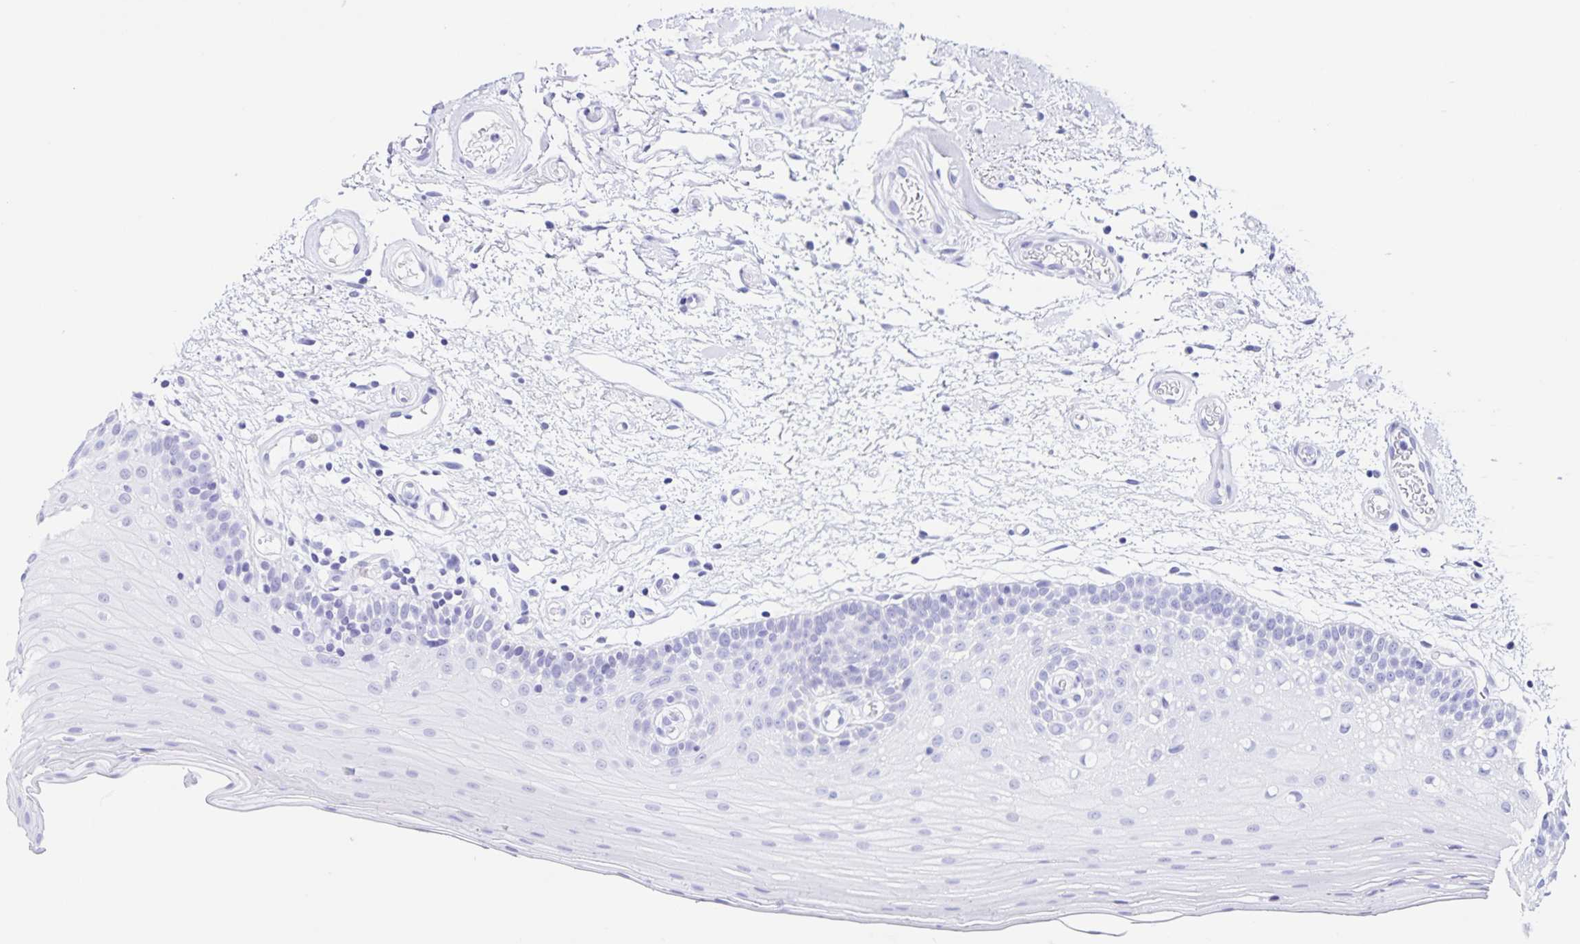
{"staining": {"intensity": "negative", "quantity": "none", "location": "none"}, "tissue": "oral mucosa", "cell_type": "Squamous epithelial cells", "image_type": "normal", "snomed": [{"axis": "morphology", "description": "Normal tissue, NOS"}, {"axis": "morphology", "description": "Squamous cell carcinoma, NOS"}, {"axis": "topography", "description": "Oral tissue"}, {"axis": "topography", "description": "Tounge, NOS"}, {"axis": "topography", "description": "Head-Neck"}], "caption": "IHC photomicrograph of normal oral mucosa: oral mucosa stained with DAB demonstrates no significant protein staining in squamous epithelial cells.", "gene": "FAM170A", "patient": {"sex": "male", "age": 62}}